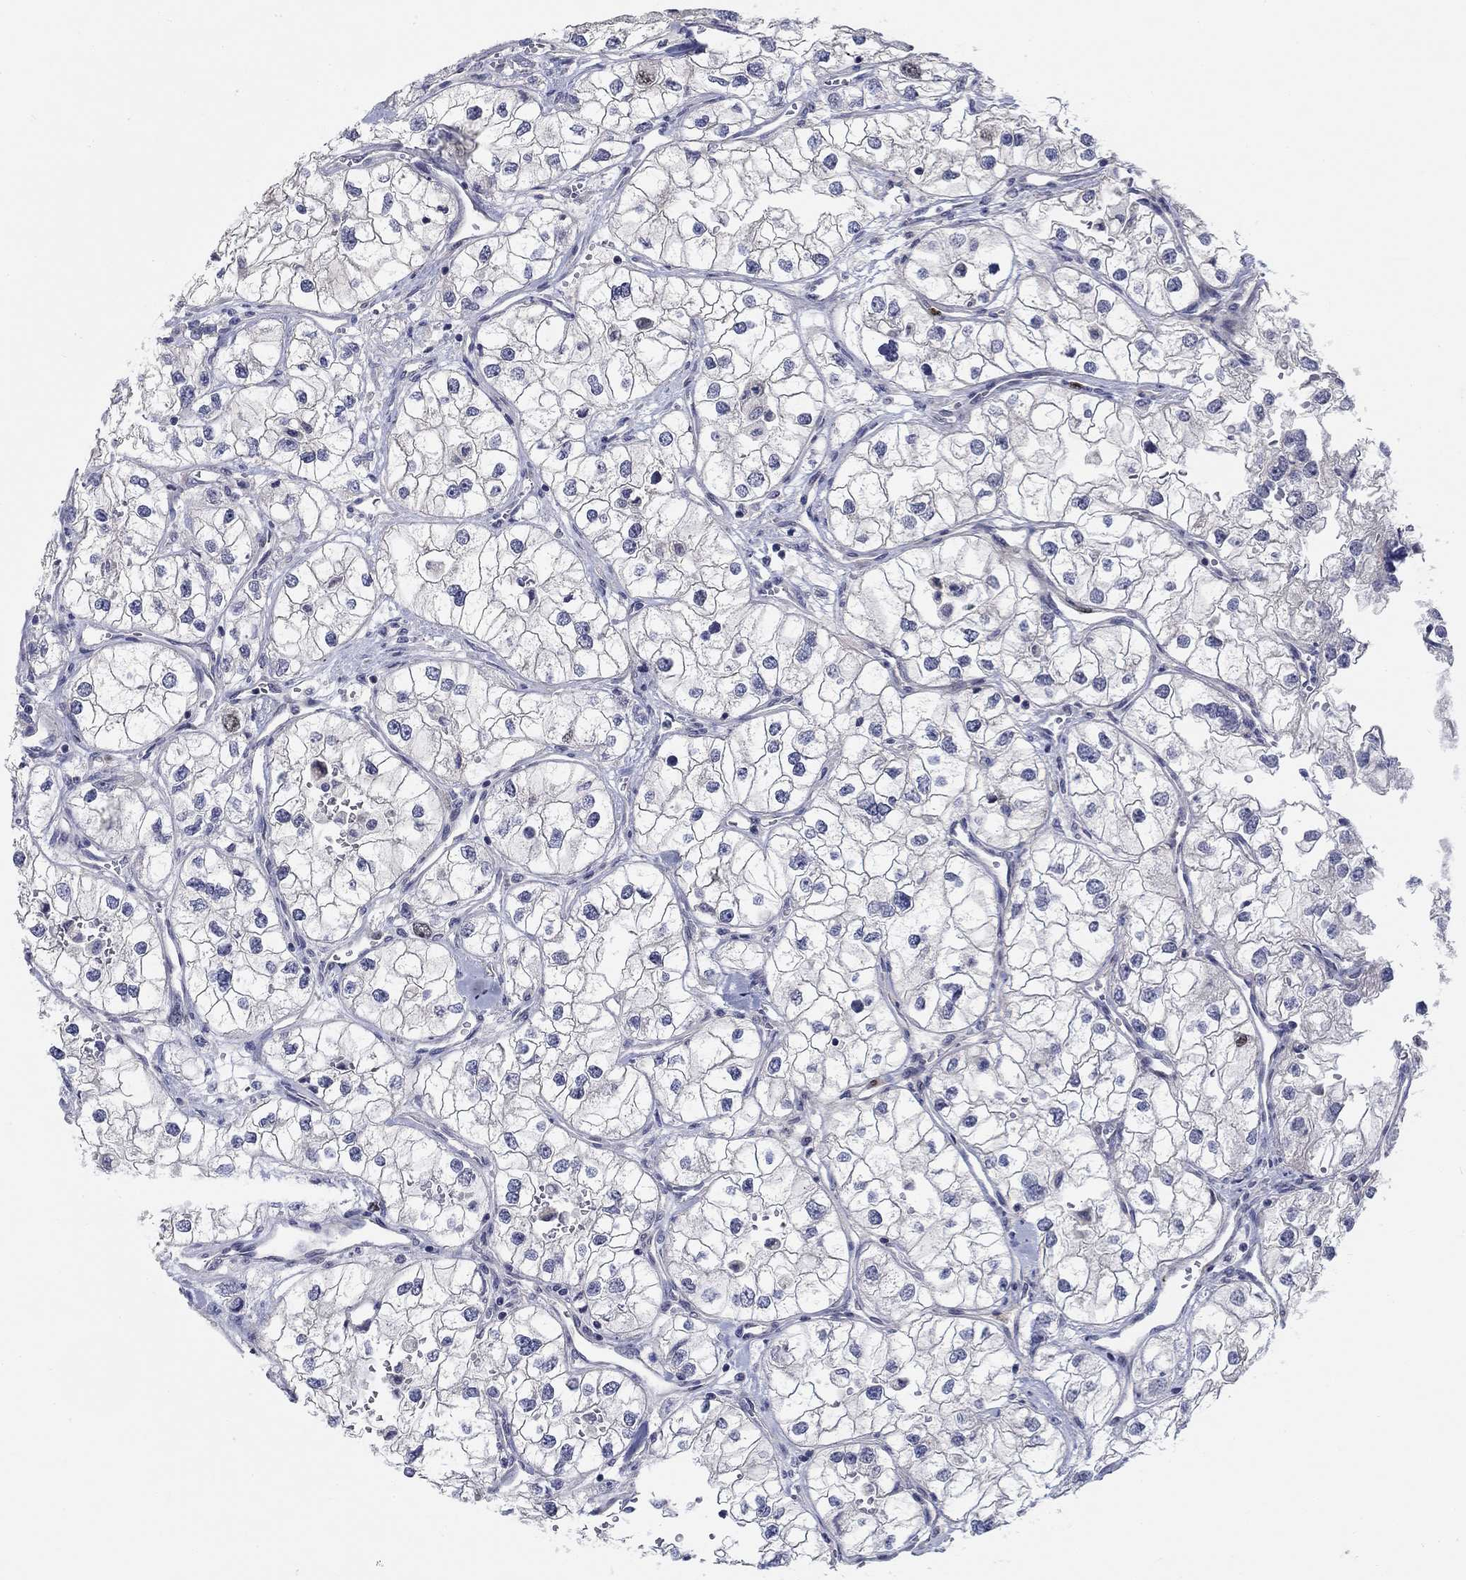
{"staining": {"intensity": "negative", "quantity": "none", "location": "none"}, "tissue": "renal cancer", "cell_type": "Tumor cells", "image_type": "cancer", "snomed": [{"axis": "morphology", "description": "Adenocarcinoma, NOS"}, {"axis": "topography", "description": "Kidney"}], "caption": "Immunohistochemical staining of human renal cancer (adenocarcinoma) demonstrates no significant expression in tumor cells. Nuclei are stained in blue.", "gene": "PRC1", "patient": {"sex": "male", "age": 59}}